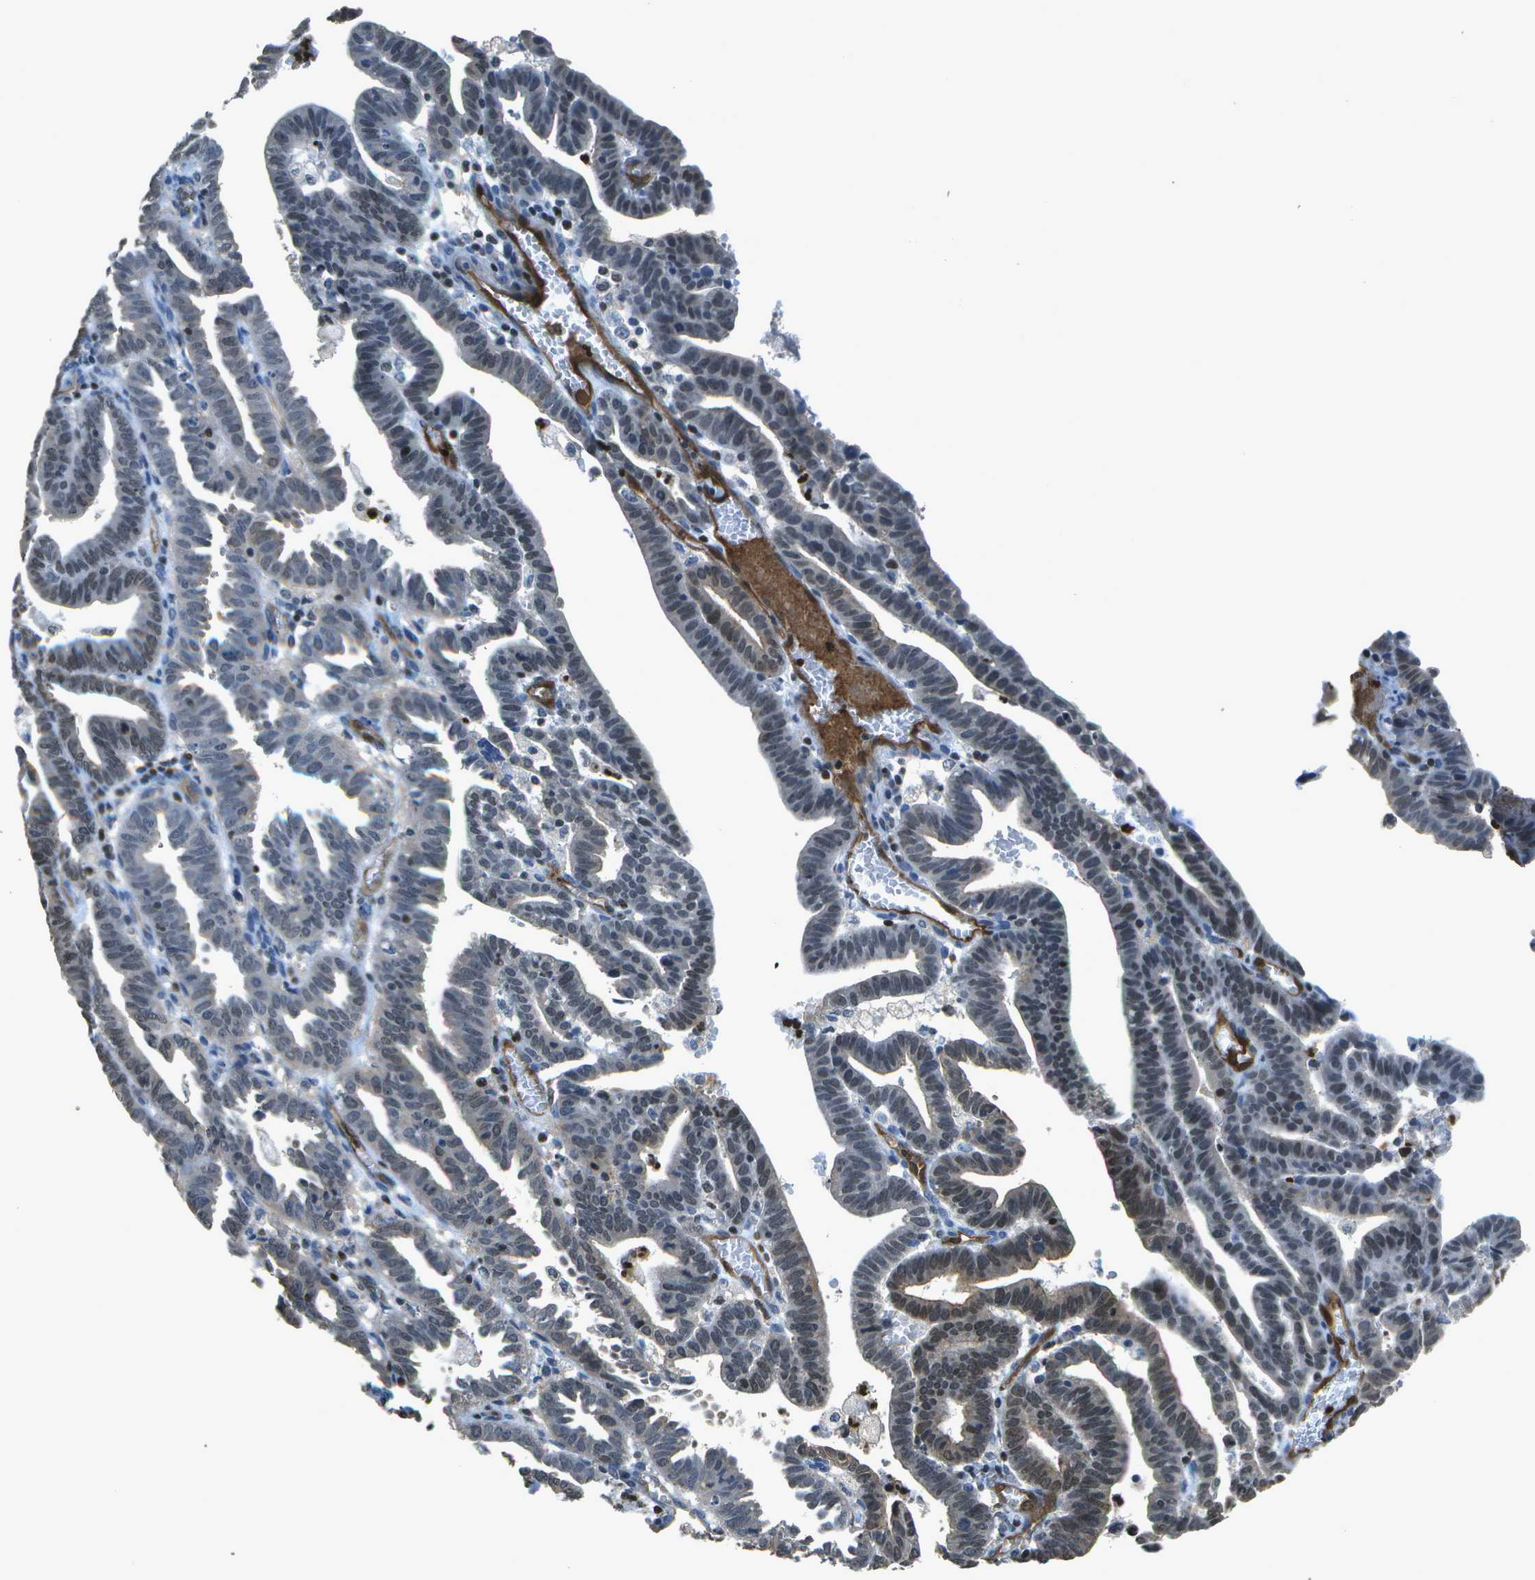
{"staining": {"intensity": "moderate", "quantity": "<25%", "location": "nuclear"}, "tissue": "endometrial cancer", "cell_type": "Tumor cells", "image_type": "cancer", "snomed": [{"axis": "morphology", "description": "Adenocarcinoma, NOS"}, {"axis": "topography", "description": "Uterus"}], "caption": "Protein positivity by immunohistochemistry shows moderate nuclear positivity in about <25% of tumor cells in endometrial adenocarcinoma. The protein of interest is stained brown, and the nuclei are stained in blue (DAB (3,3'-diaminobenzidine) IHC with brightfield microscopy, high magnification).", "gene": "PDLIM1", "patient": {"sex": "female", "age": 83}}